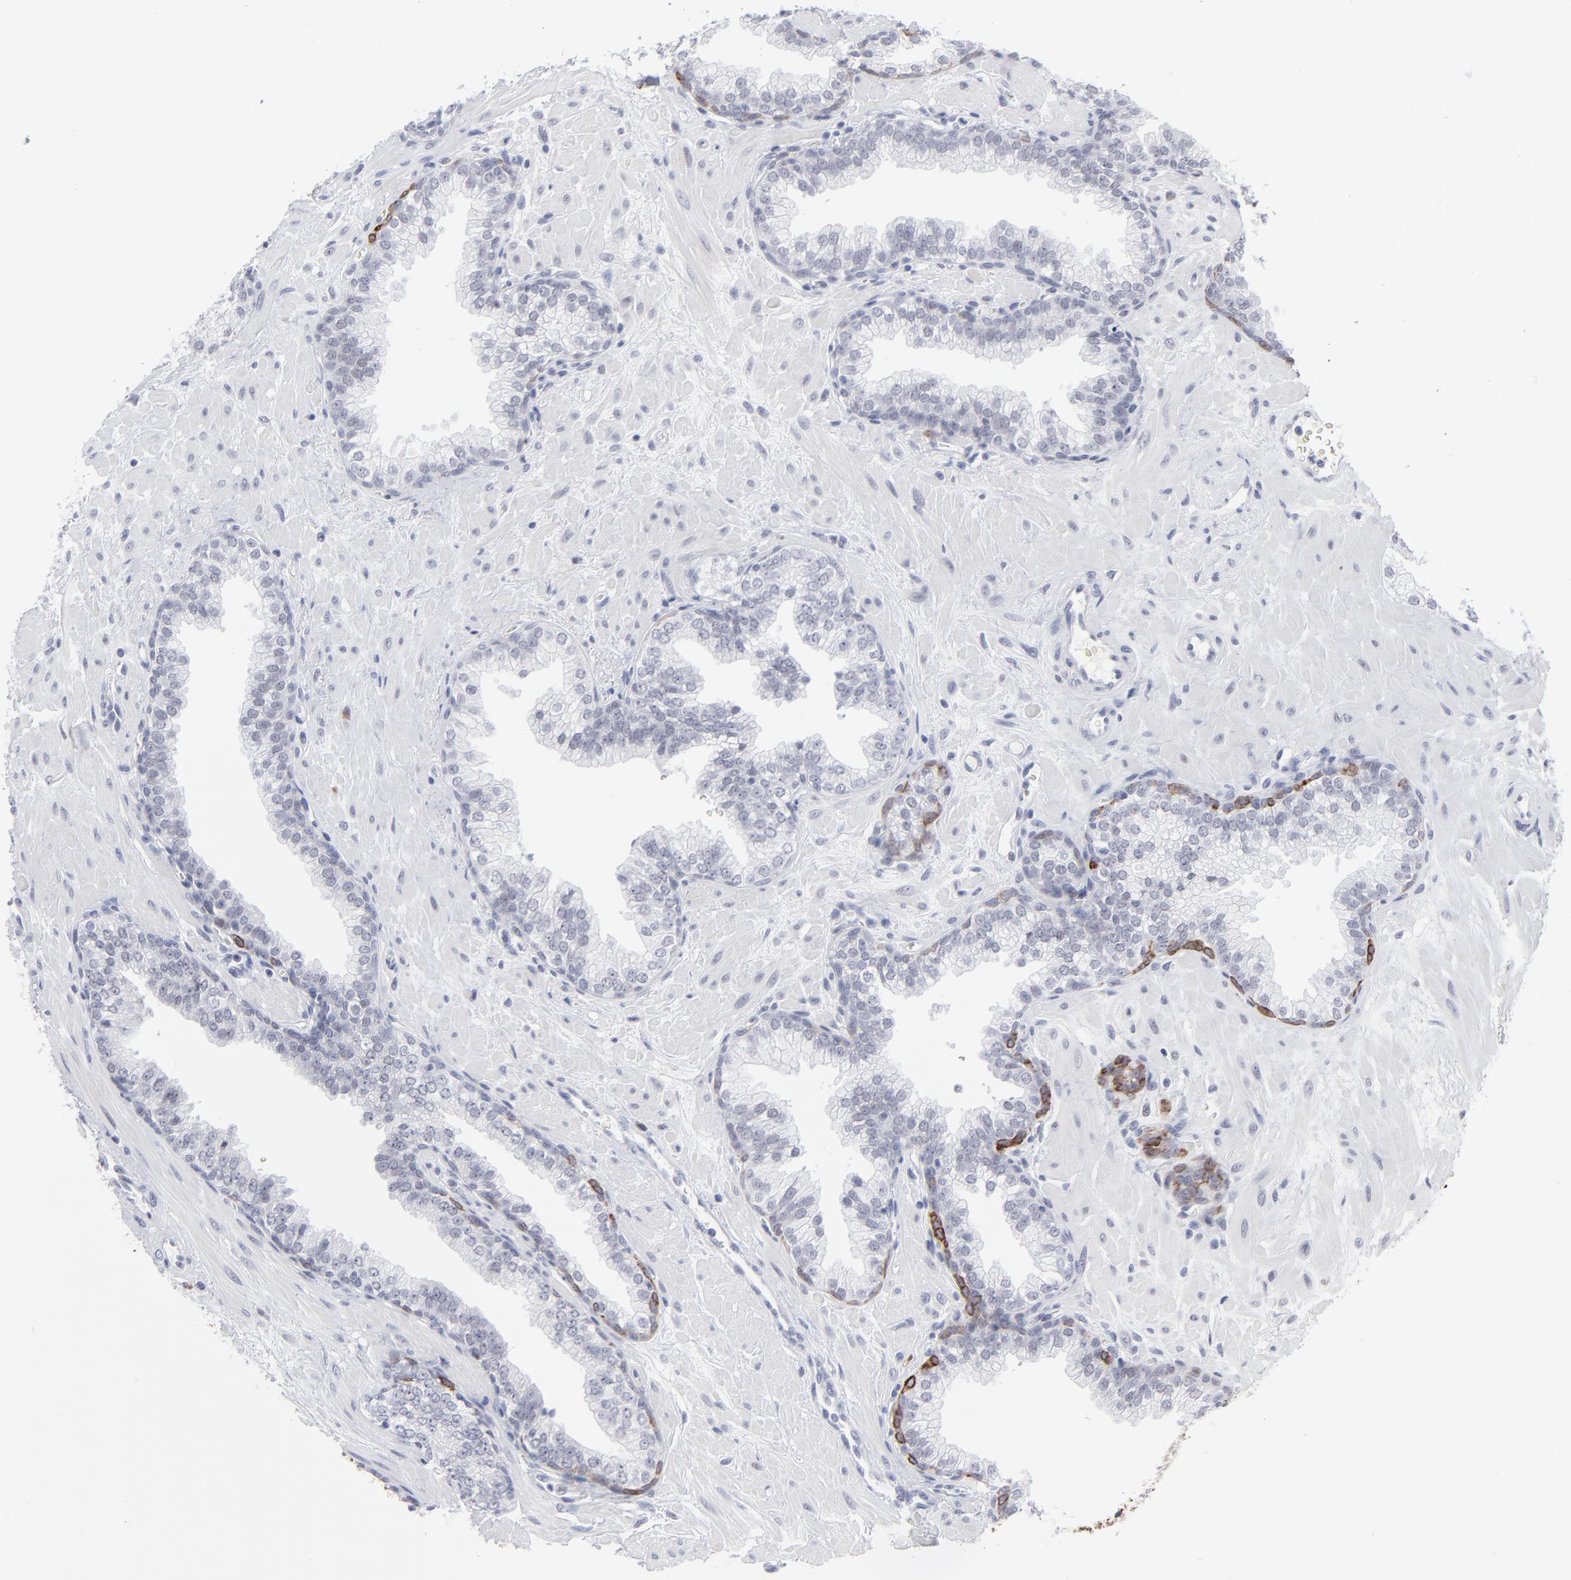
{"staining": {"intensity": "strong", "quantity": "<25%", "location": "cytoplasmic/membranous"}, "tissue": "prostate", "cell_type": "Glandular cells", "image_type": "normal", "snomed": [{"axis": "morphology", "description": "Normal tissue, NOS"}, {"axis": "topography", "description": "Prostate"}], "caption": "Protein analysis of benign prostate reveals strong cytoplasmic/membranous expression in about <25% of glandular cells.", "gene": "CCR2", "patient": {"sex": "male", "age": 60}}